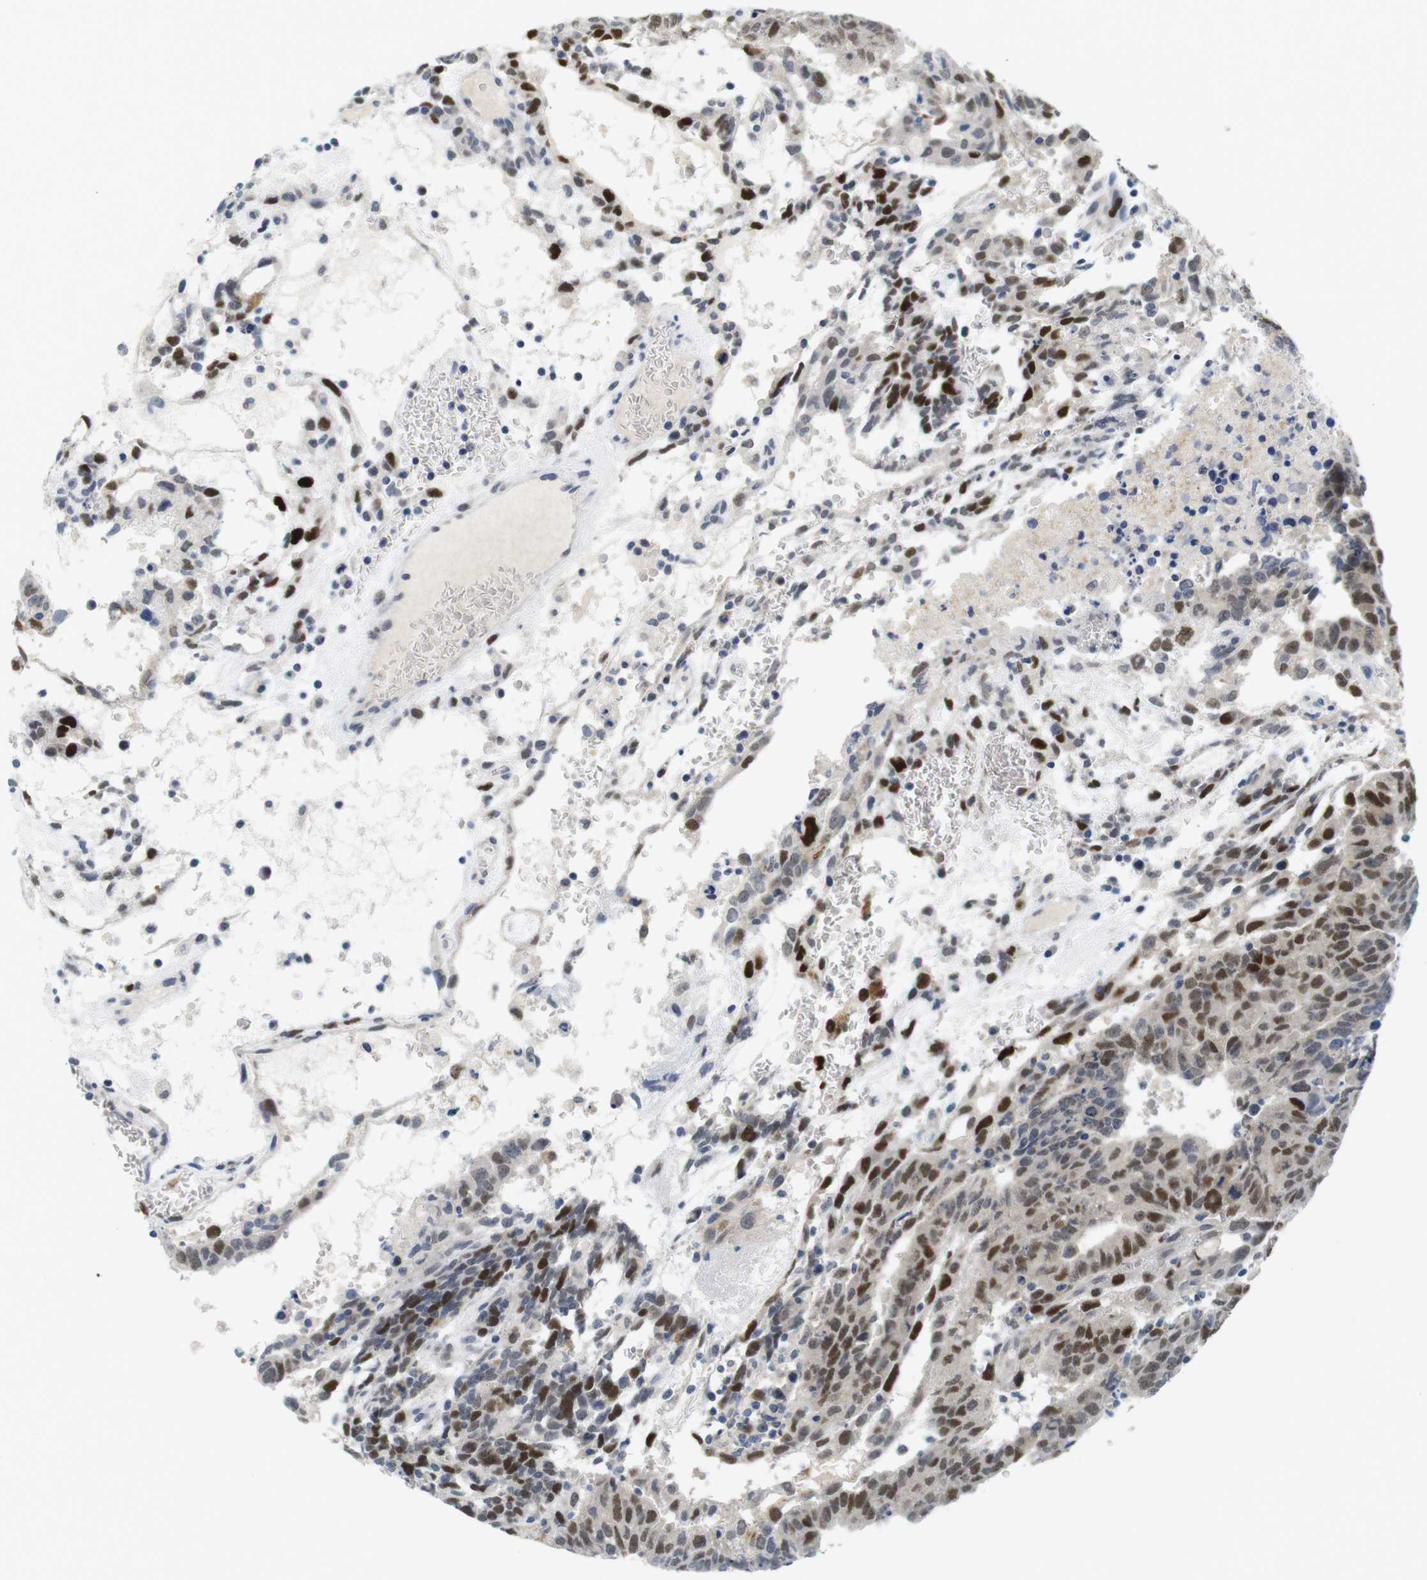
{"staining": {"intensity": "strong", "quantity": ">75%", "location": "nuclear"}, "tissue": "testis cancer", "cell_type": "Tumor cells", "image_type": "cancer", "snomed": [{"axis": "morphology", "description": "Seminoma, NOS"}, {"axis": "morphology", "description": "Carcinoma, Embryonal, NOS"}, {"axis": "topography", "description": "Testis"}], "caption": "Protein expression analysis of testis cancer (embryonal carcinoma) demonstrates strong nuclear expression in about >75% of tumor cells. The staining is performed using DAB (3,3'-diaminobenzidine) brown chromogen to label protein expression. The nuclei are counter-stained blue using hematoxylin.", "gene": "SKP2", "patient": {"sex": "male", "age": 52}}